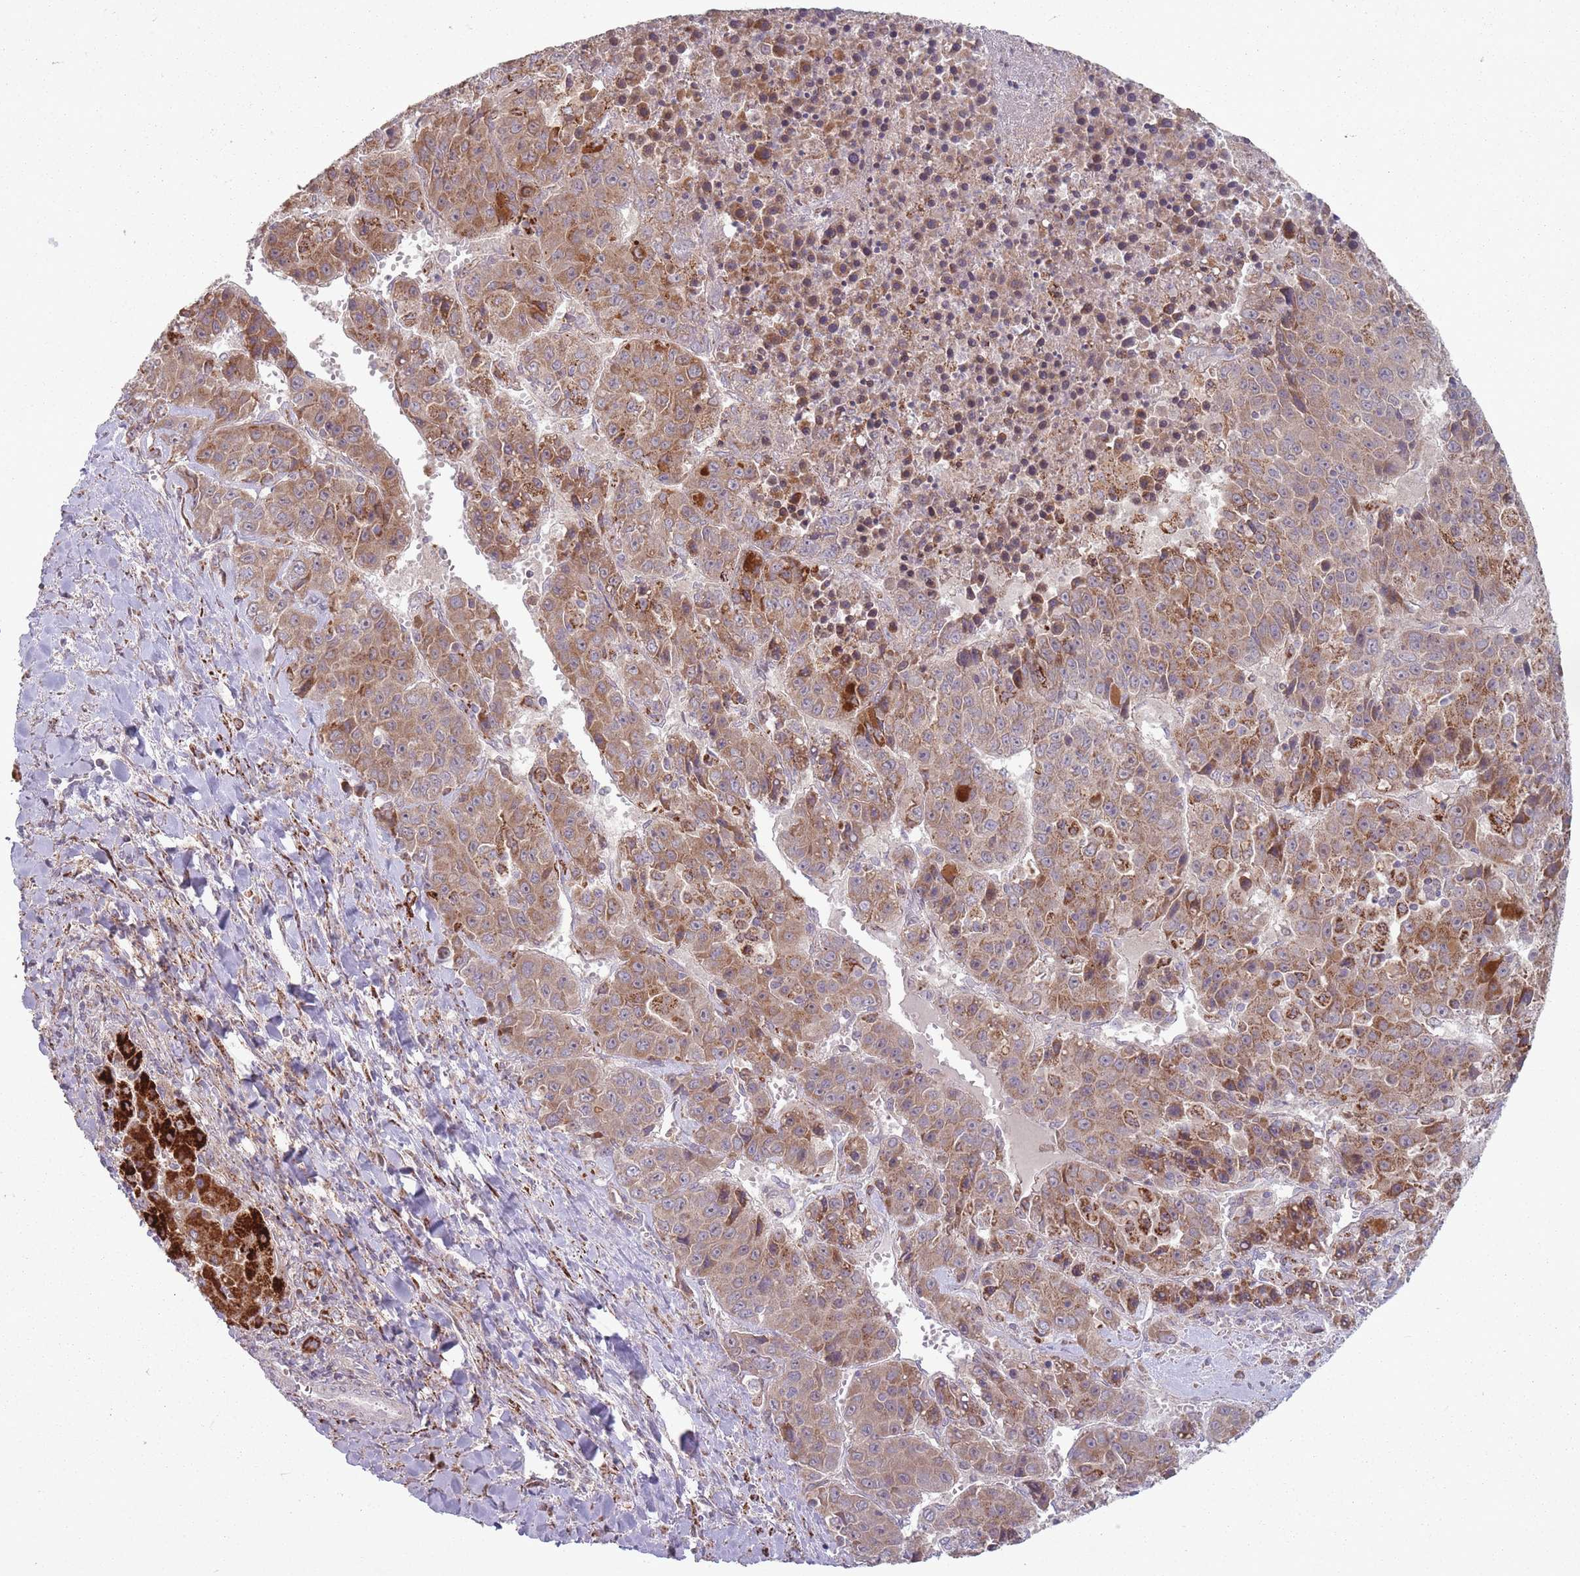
{"staining": {"intensity": "moderate", "quantity": ">75%", "location": "cytoplasmic/membranous"}, "tissue": "liver cancer", "cell_type": "Tumor cells", "image_type": "cancer", "snomed": [{"axis": "morphology", "description": "Carcinoma, Hepatocellular, NOS"}, {"axis": "topography", "description": "Liver"}], "caption": "Immunohistochemistry (IHC) (DAB) staining of human liver cancer (hepatocellular carcinoma) shows moderate cytoplasmic/membranous protein staining in approximately >75% of tumor cells. The staining was performed using DAB, with brown indicating positive protein expression. Nuclei are stained blue with hematoxylin.", "gene": "OR10Q1", "patient": {"sex": "female", "age": 53}}